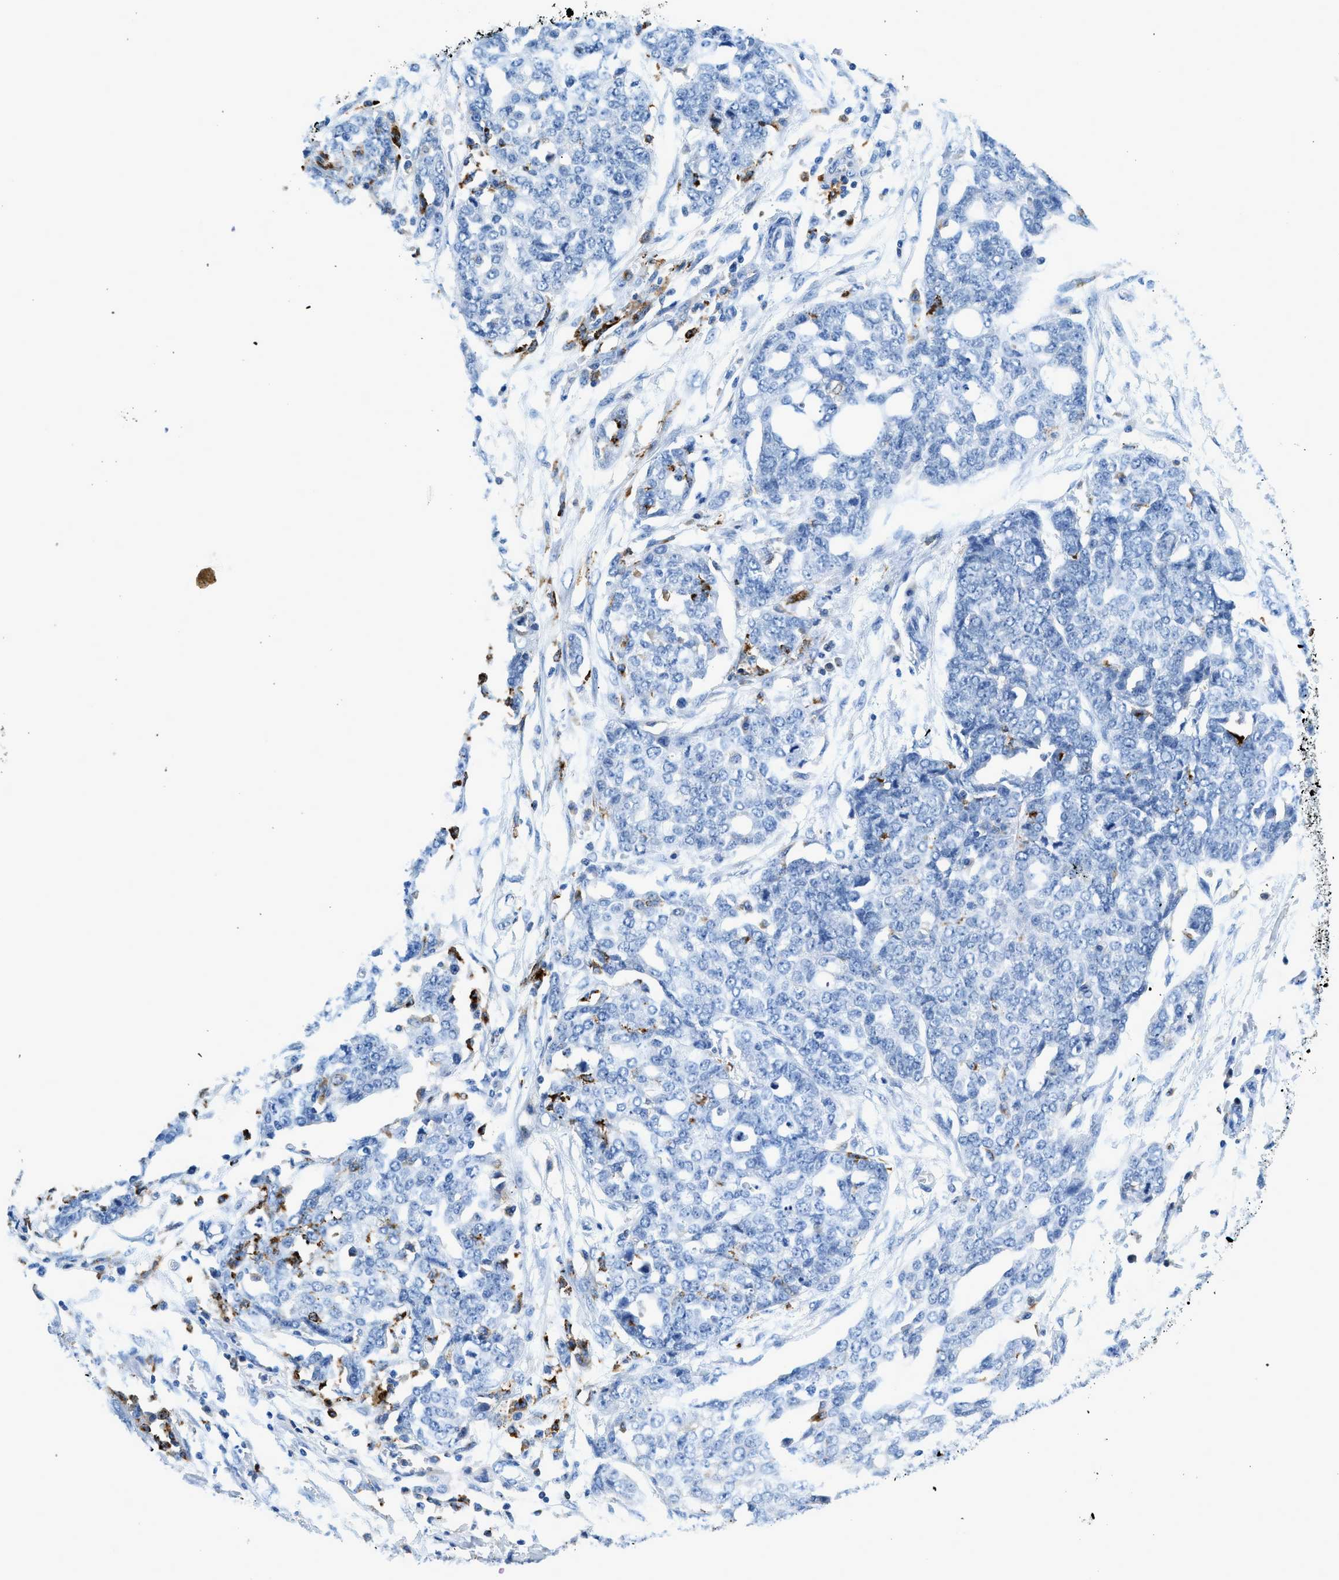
{"staining": {"intensity": "negative", "quantity": "none", "location": "none"}, "tissue": "ovarian cancer", "cell_type": "Tumor cells", "image_type": "cancer", "snomed": [{"axis": "morphology", "description": "Cystadenocarcinoma, serous, NOS"}, {"axis": "topography", "description": "Soft tissue"}, {"axis": "topography", "description": "Ovary"}], "caption": "High magnification brightfield microscopy of ovarian cancer stained with DAB (brown) and counterstained with hematoxylin (blue): tumor cells show no significant staining.", "gene": "CD226", "patient": {"sex": "female", "age": 57}}